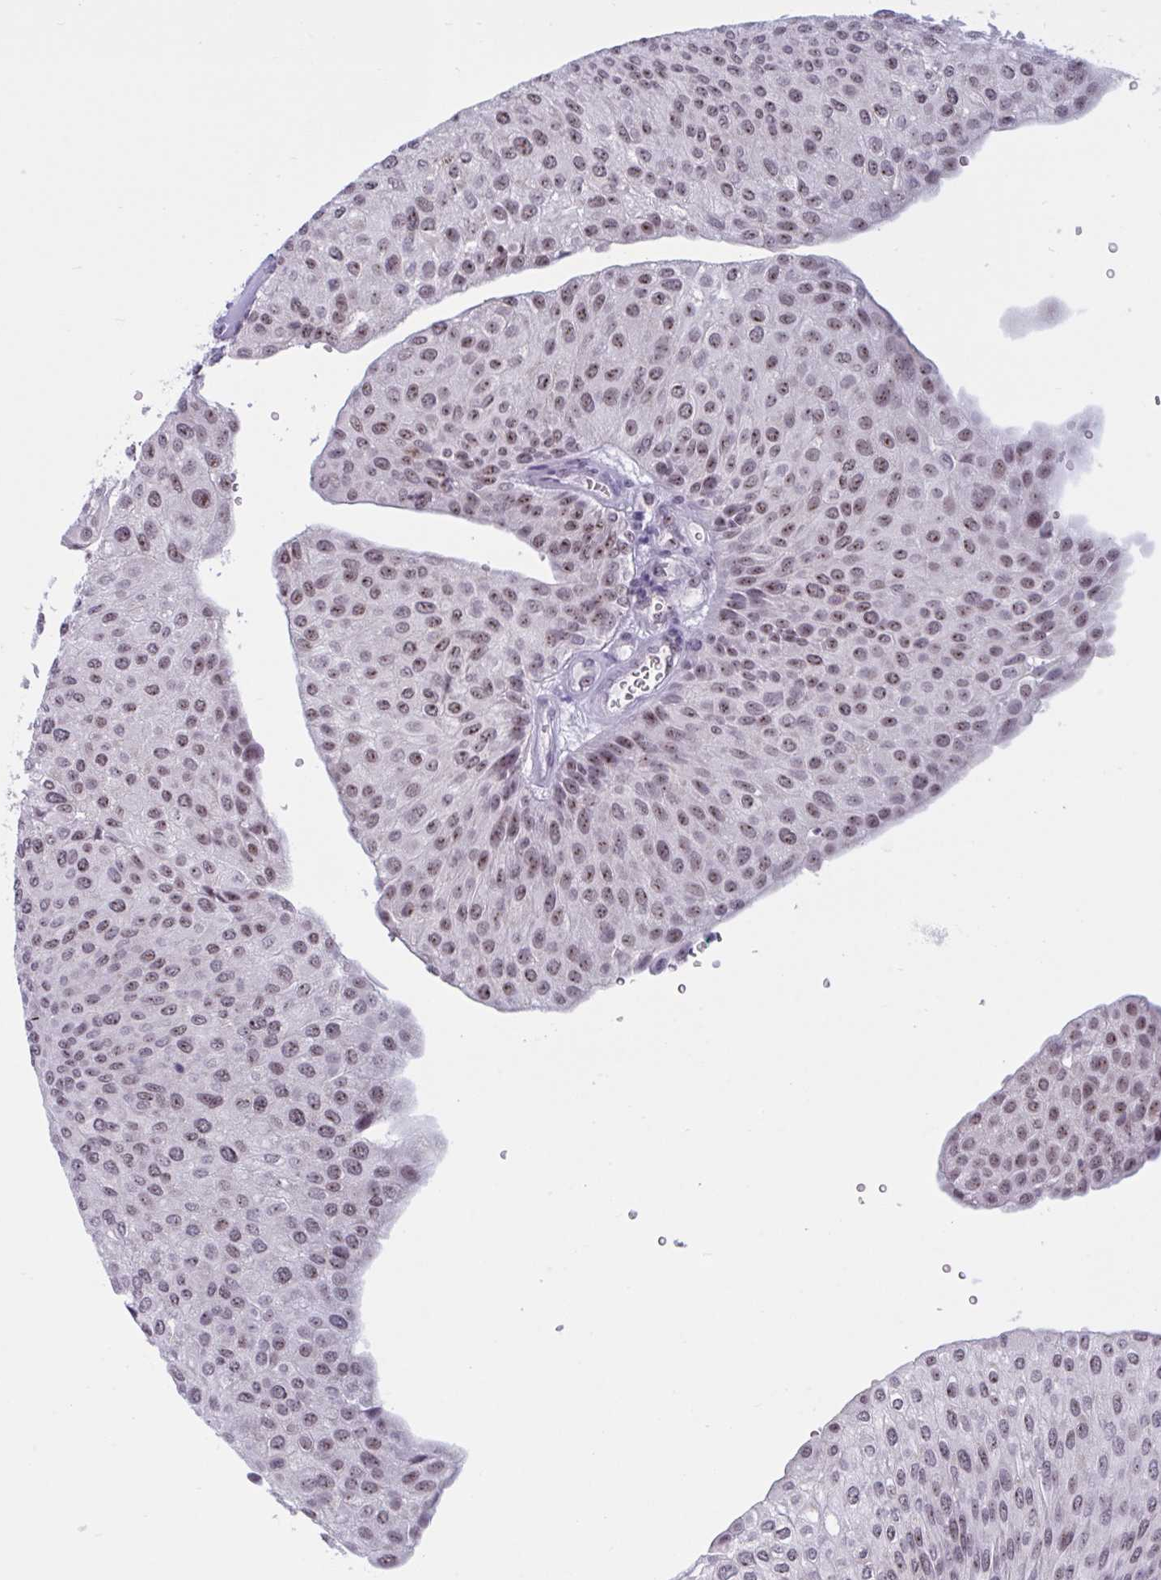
{"staining": {"intensity": "weak", "quantity": ">75%", "location": "nuclear"}, "tissue": "urothelial cancer", "cell_type": "Tumor cells", "image_type": "cancer", "snomed": [{"axis": "morphology", "description": "Urothelial carcinoma, NOS"}, {"axis": "topography", "description": "Urinary bladder"}], "caption": "Protein analysis of urothelial cancer tissue exhibits weak nuclear expression in approximately >75% of tumor cells.", "gene": "TGM6", "patient": {"sex": "male", "age": 67}}